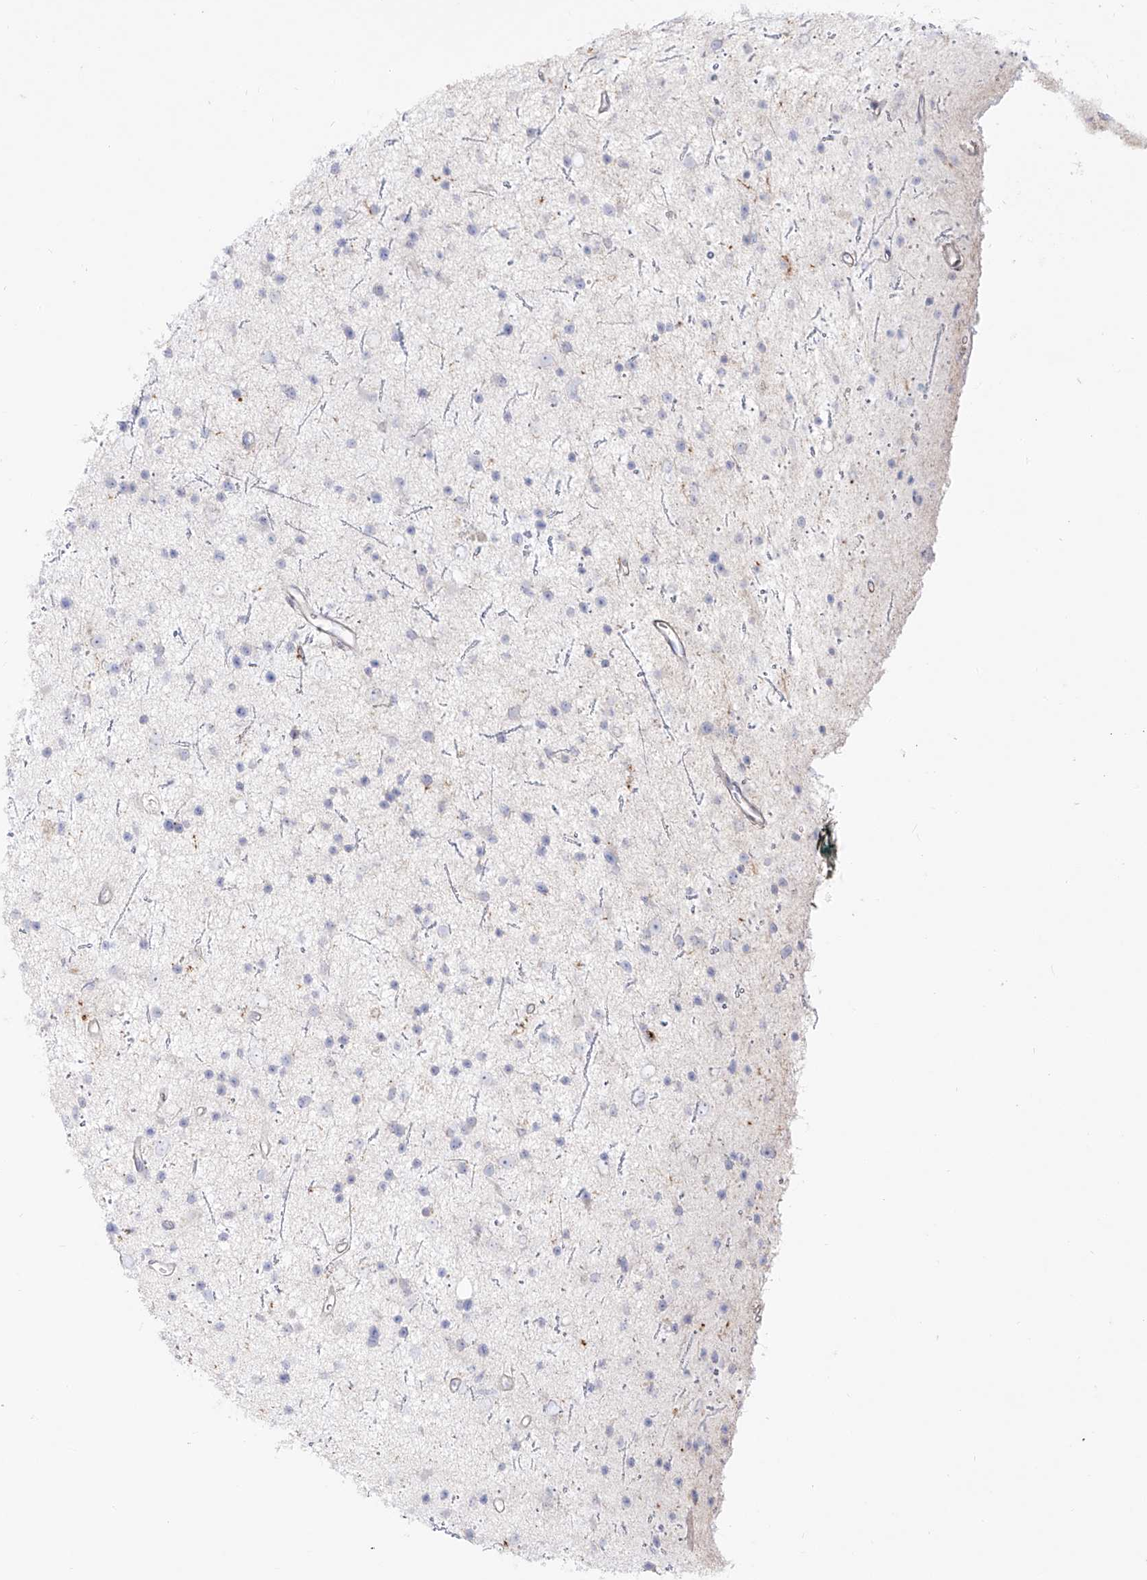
{"staining": {"intensity": "negative", "quantity": "none", "location": "none"}, "tissue": "glioma", "cell_type": "Tumor cells", "image_type": "cancer", "snomed": [{"axis": "morphology", "description": "Glioma, malignant, Low grade"}, {"axis": "topography", "description": "Cerebral cortex"}], "caption": "DAB immunohistochemical staining of human malignant low-grade glioma displays no significant expression in tumor cells.", "gene": "ZGRF1", "patient": {"sex": "female", "age": 39}}